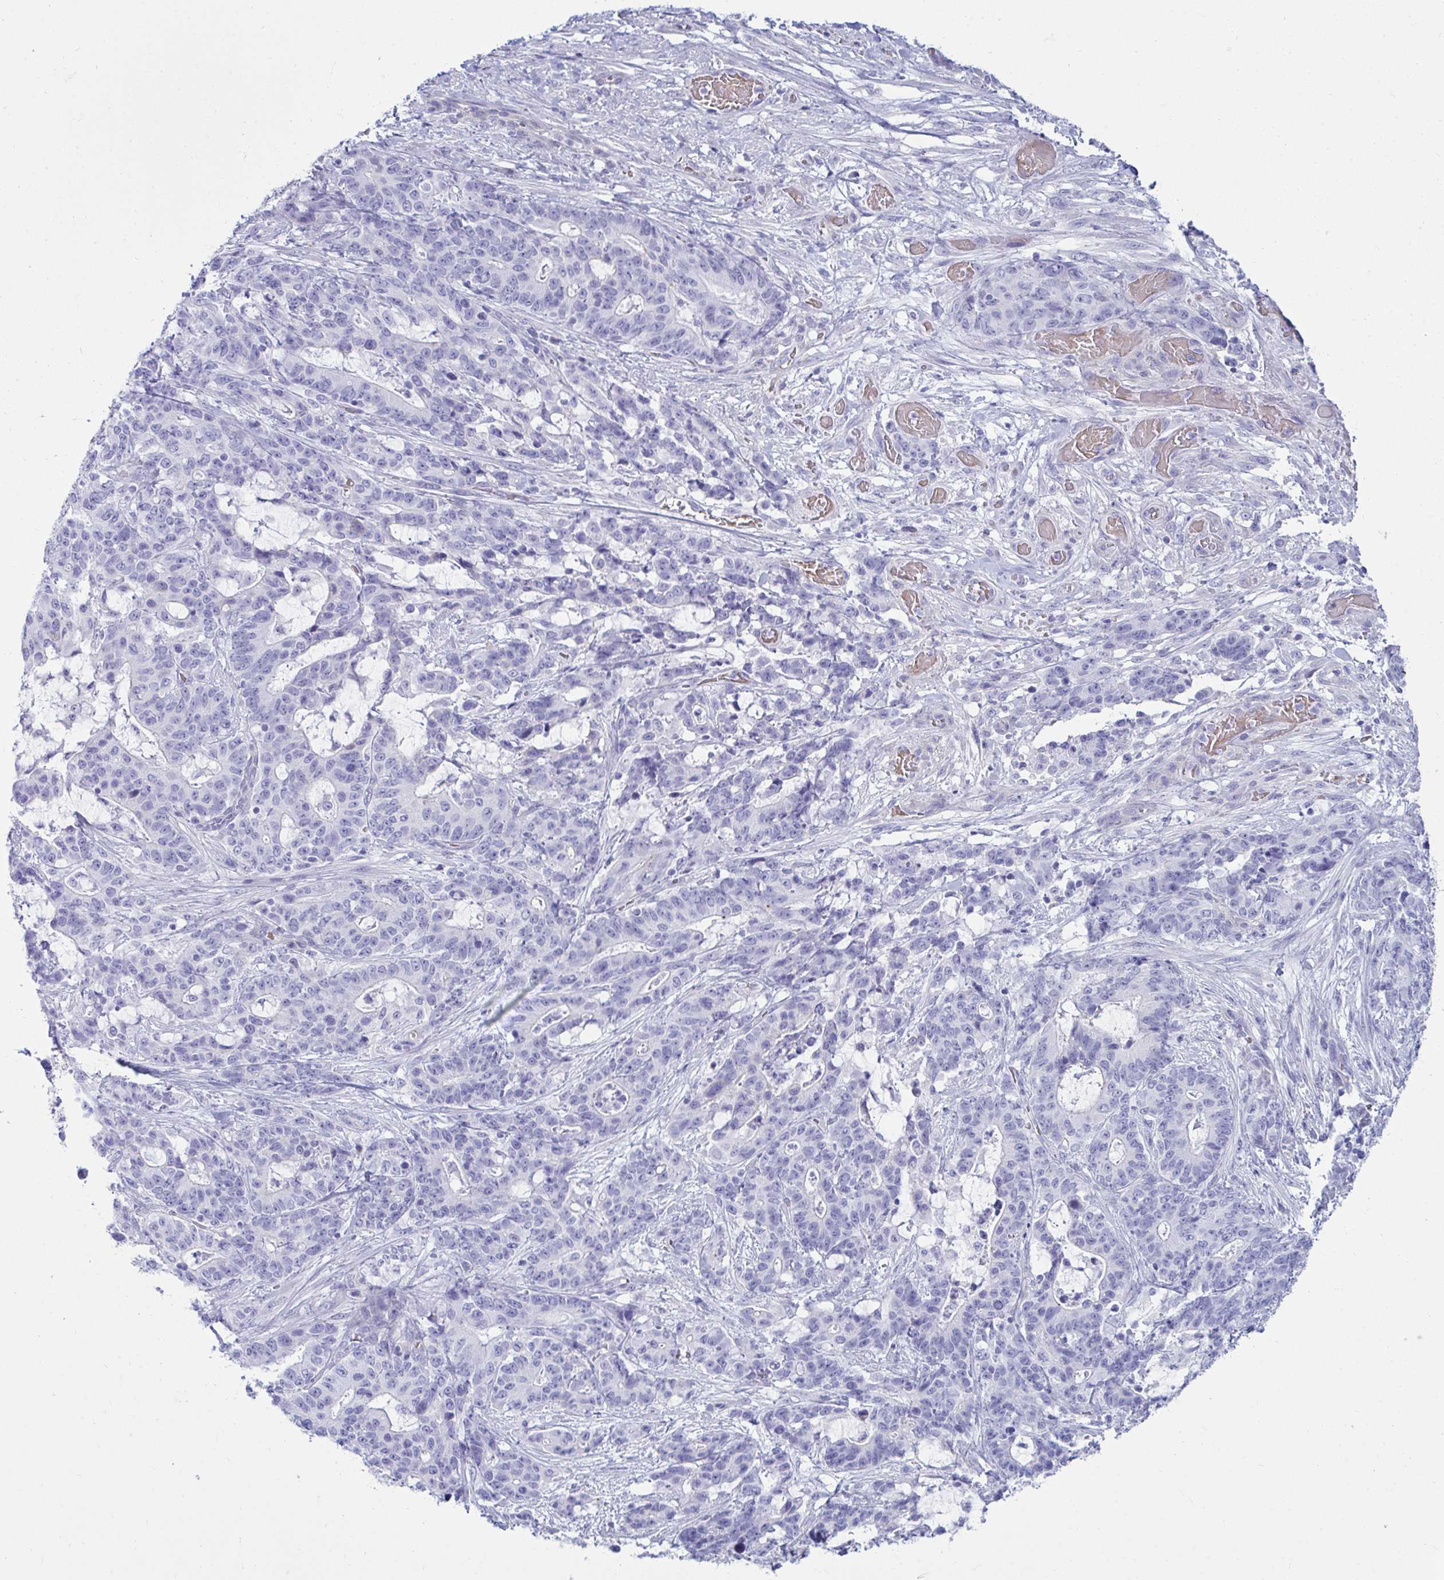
{"staining": {"intensity": "negative", "quantity": "none", "location": "none"}, "tissue": "stomach cancer", "cell_type": "Tumor cells", "image_type": "cancer", "snomed": [{"axis": "morphology", "description": "Normal tissue, NOS"}, {"axis": "morphology", "description": "Adenocarcinoma, NOS"}, {"axis": "topography", "description": "Stomach"}], "caption": "Immunohistochemical staining of stomach cancer (adenocarcinoma) displays no significant positivity in tumor cells. (DAB (3,3'-diaminobenzidine) immunohistochemistry (IHC) visualized using brightfield microscopy, high magnification).", "gene": "UBL3", "patient": {"sex": "female", "age": 64}}